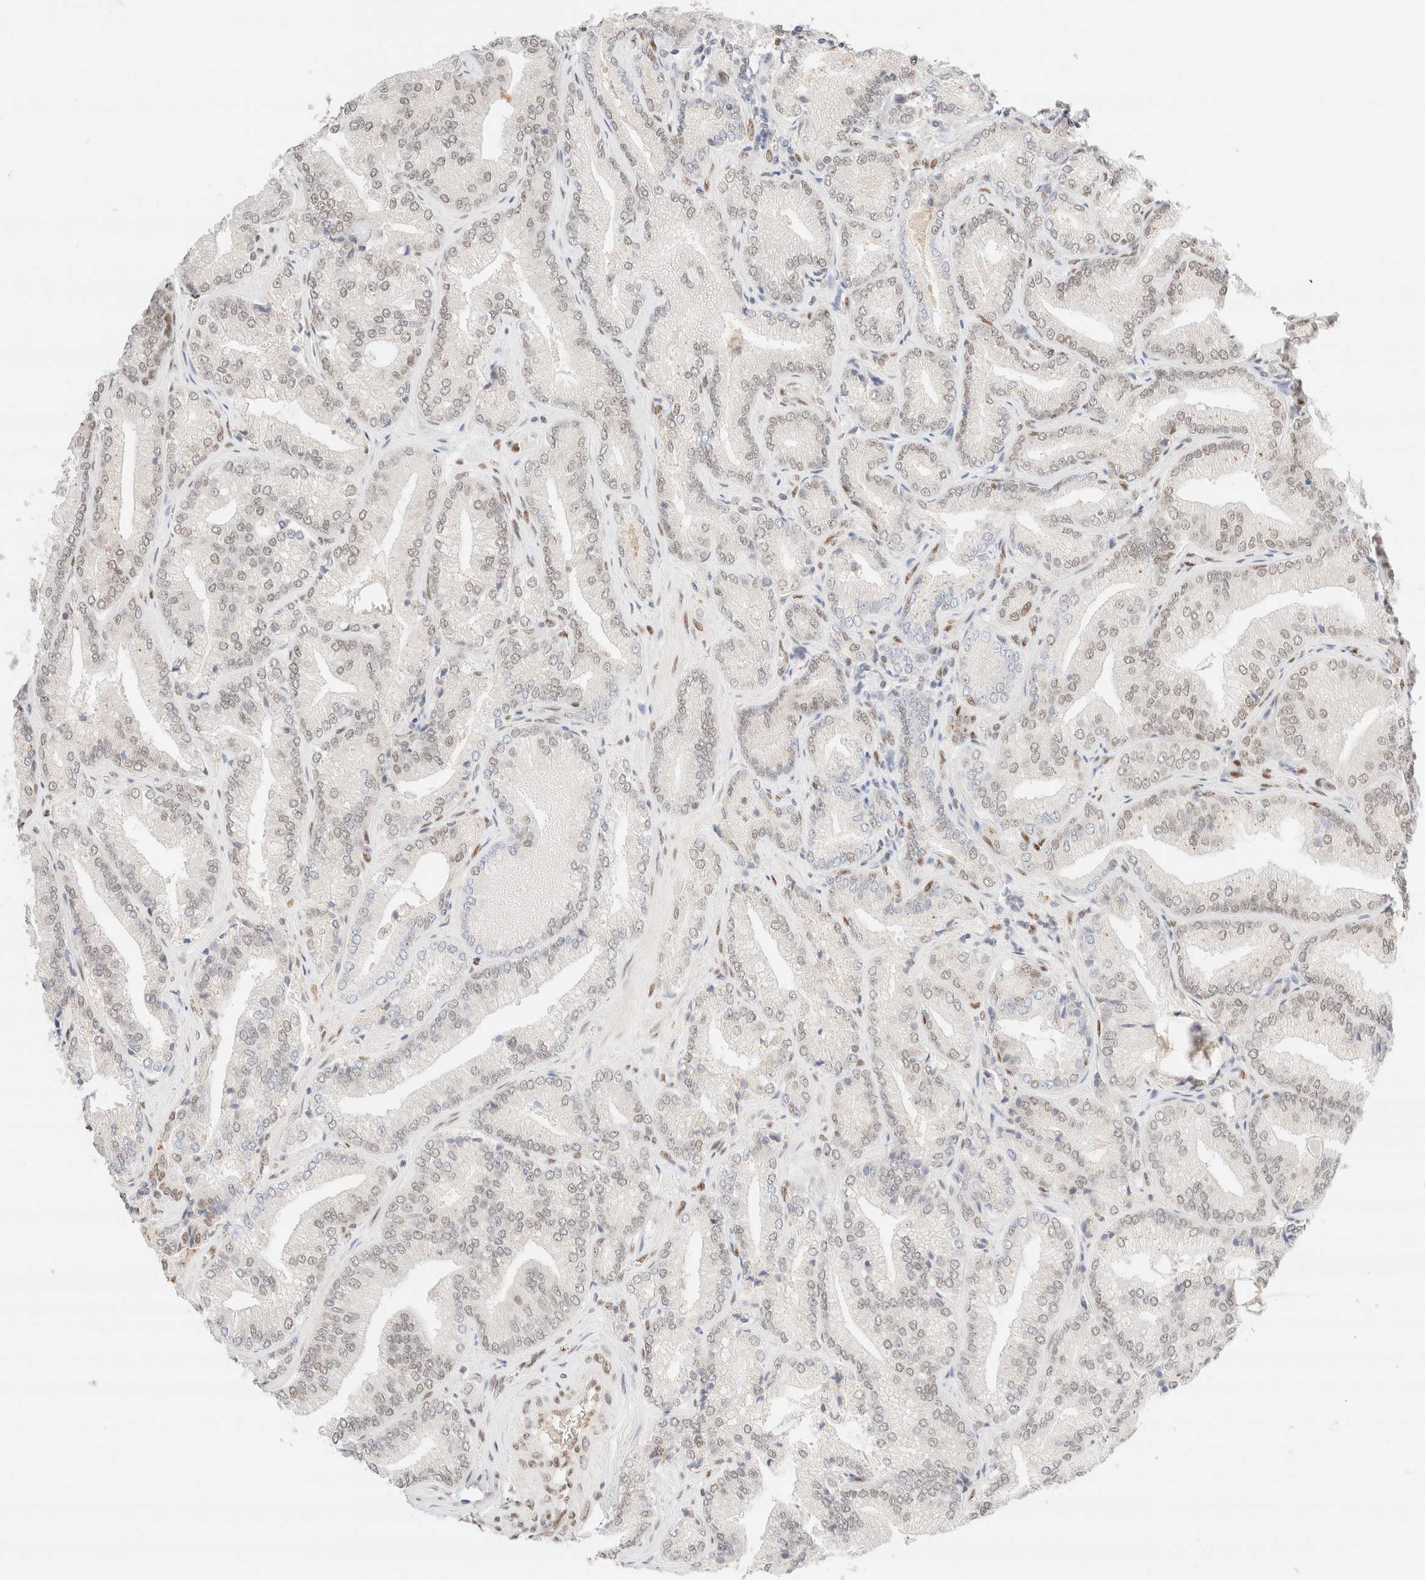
{"staining": {"intensity": "weak", "quantity": "<25%", "location": "nuclear"}, "tissue": "prostate cancer", "cell_type": "Tumor cells", "image_type": "cancer", "snomed": [{"axis": "morphology", "description": "Adenocarcinoma, Low grade"}, {"axis": "topography", "description": "Prostate"}], "caption": "IHC histopathology image of neoplastic tissue: human prostate cancer stained with DAB shows no significant protein positivity in tumor cells. Nuclei are stained in blue.", "gene": "CIC", "patient": {"sex": "male", "age": 62}}